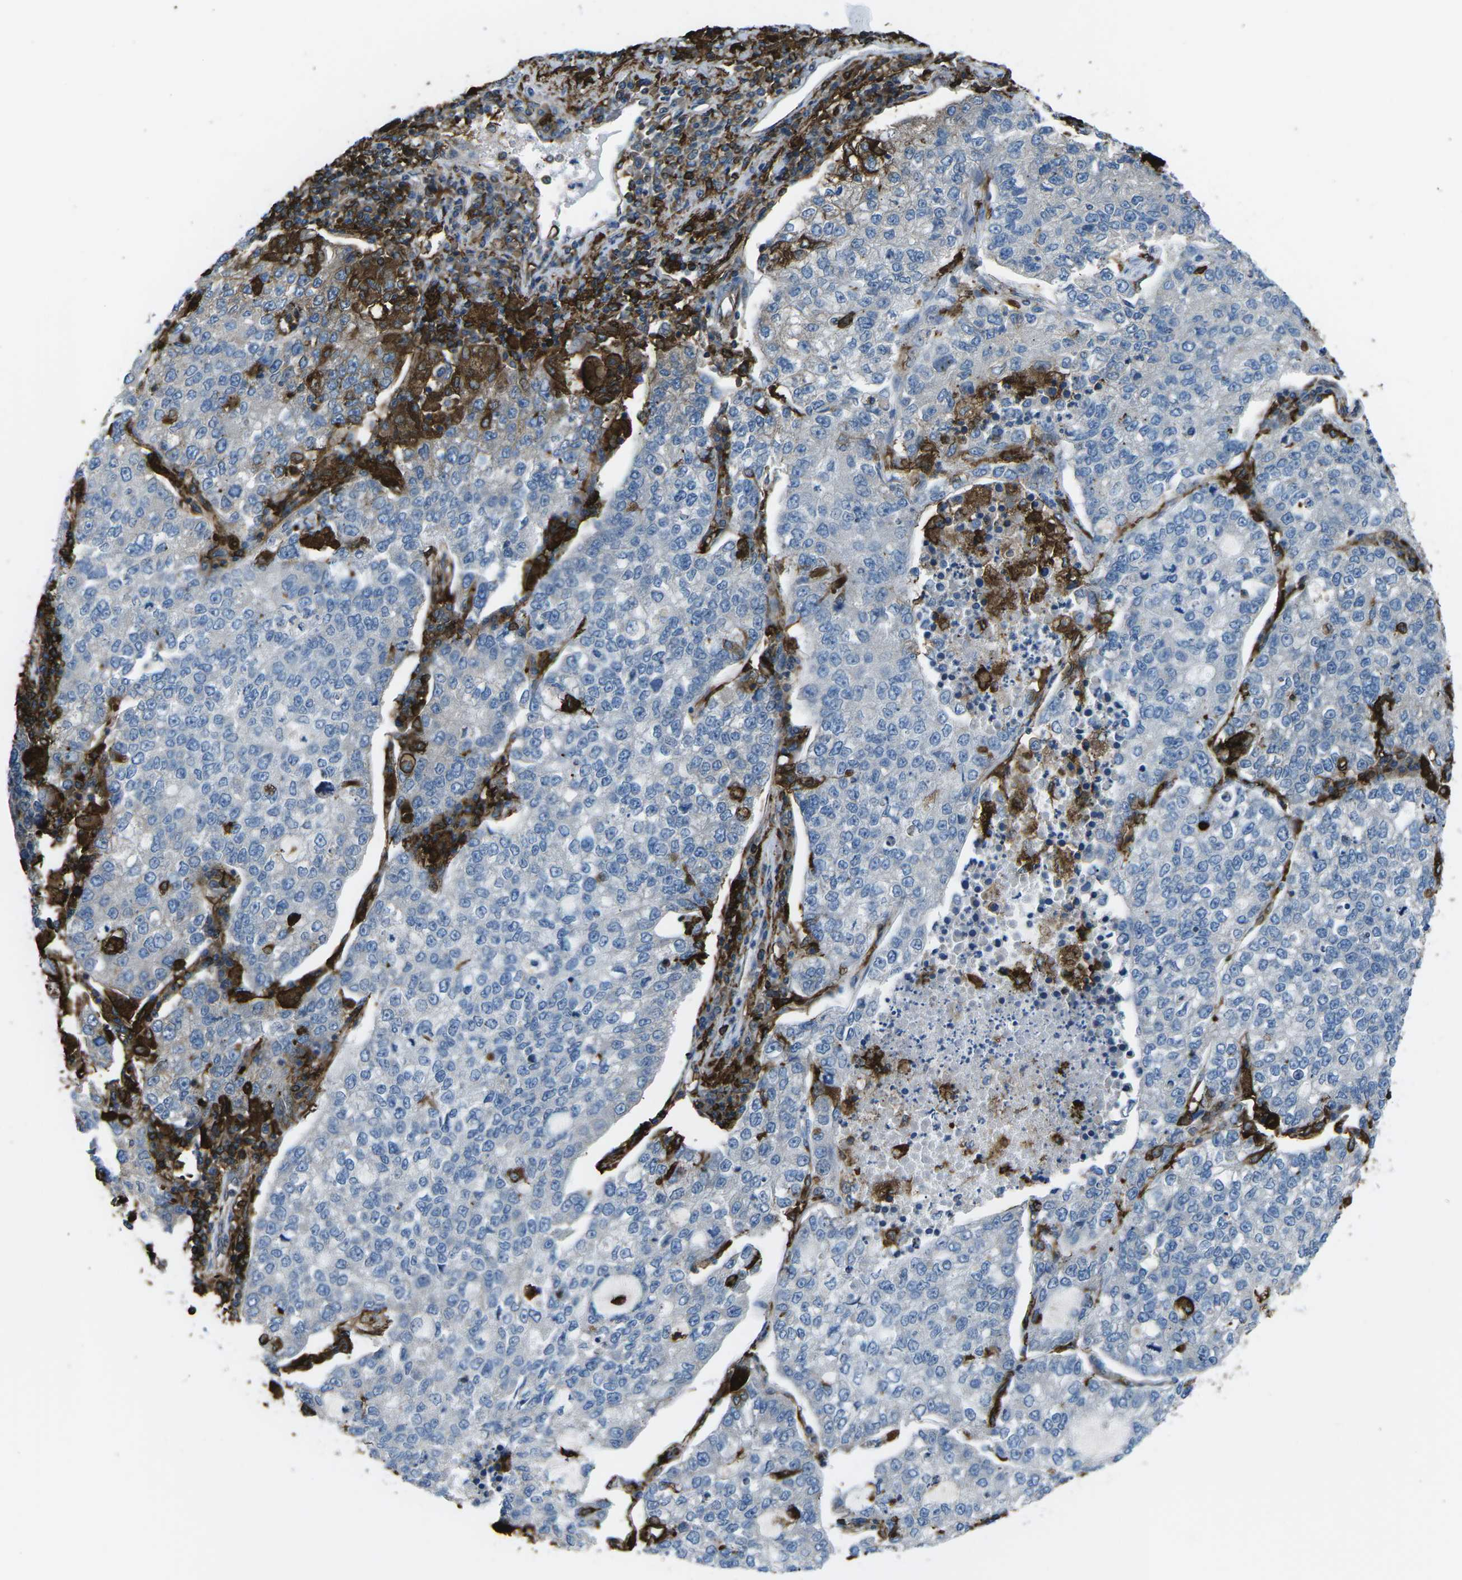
{"staining": {"intensity": "negative", "quantity": "none", "location": "none"}, "tissue": "lung cancer", "cell_type": "Tumor cells", "image_type": "cancer", "snomed": [{"axis": "morphology", "description": "Adenocarcinoma, NOS"}, {"axis": "topography", "description": "Lung"}], "caption": "This is an immunohistochemistry histopathology image of lung adenocarcinoma. There is no expression in tumor cells.", "gene": "PTPN1", "patient": {"sex": "male", "age": 49}}